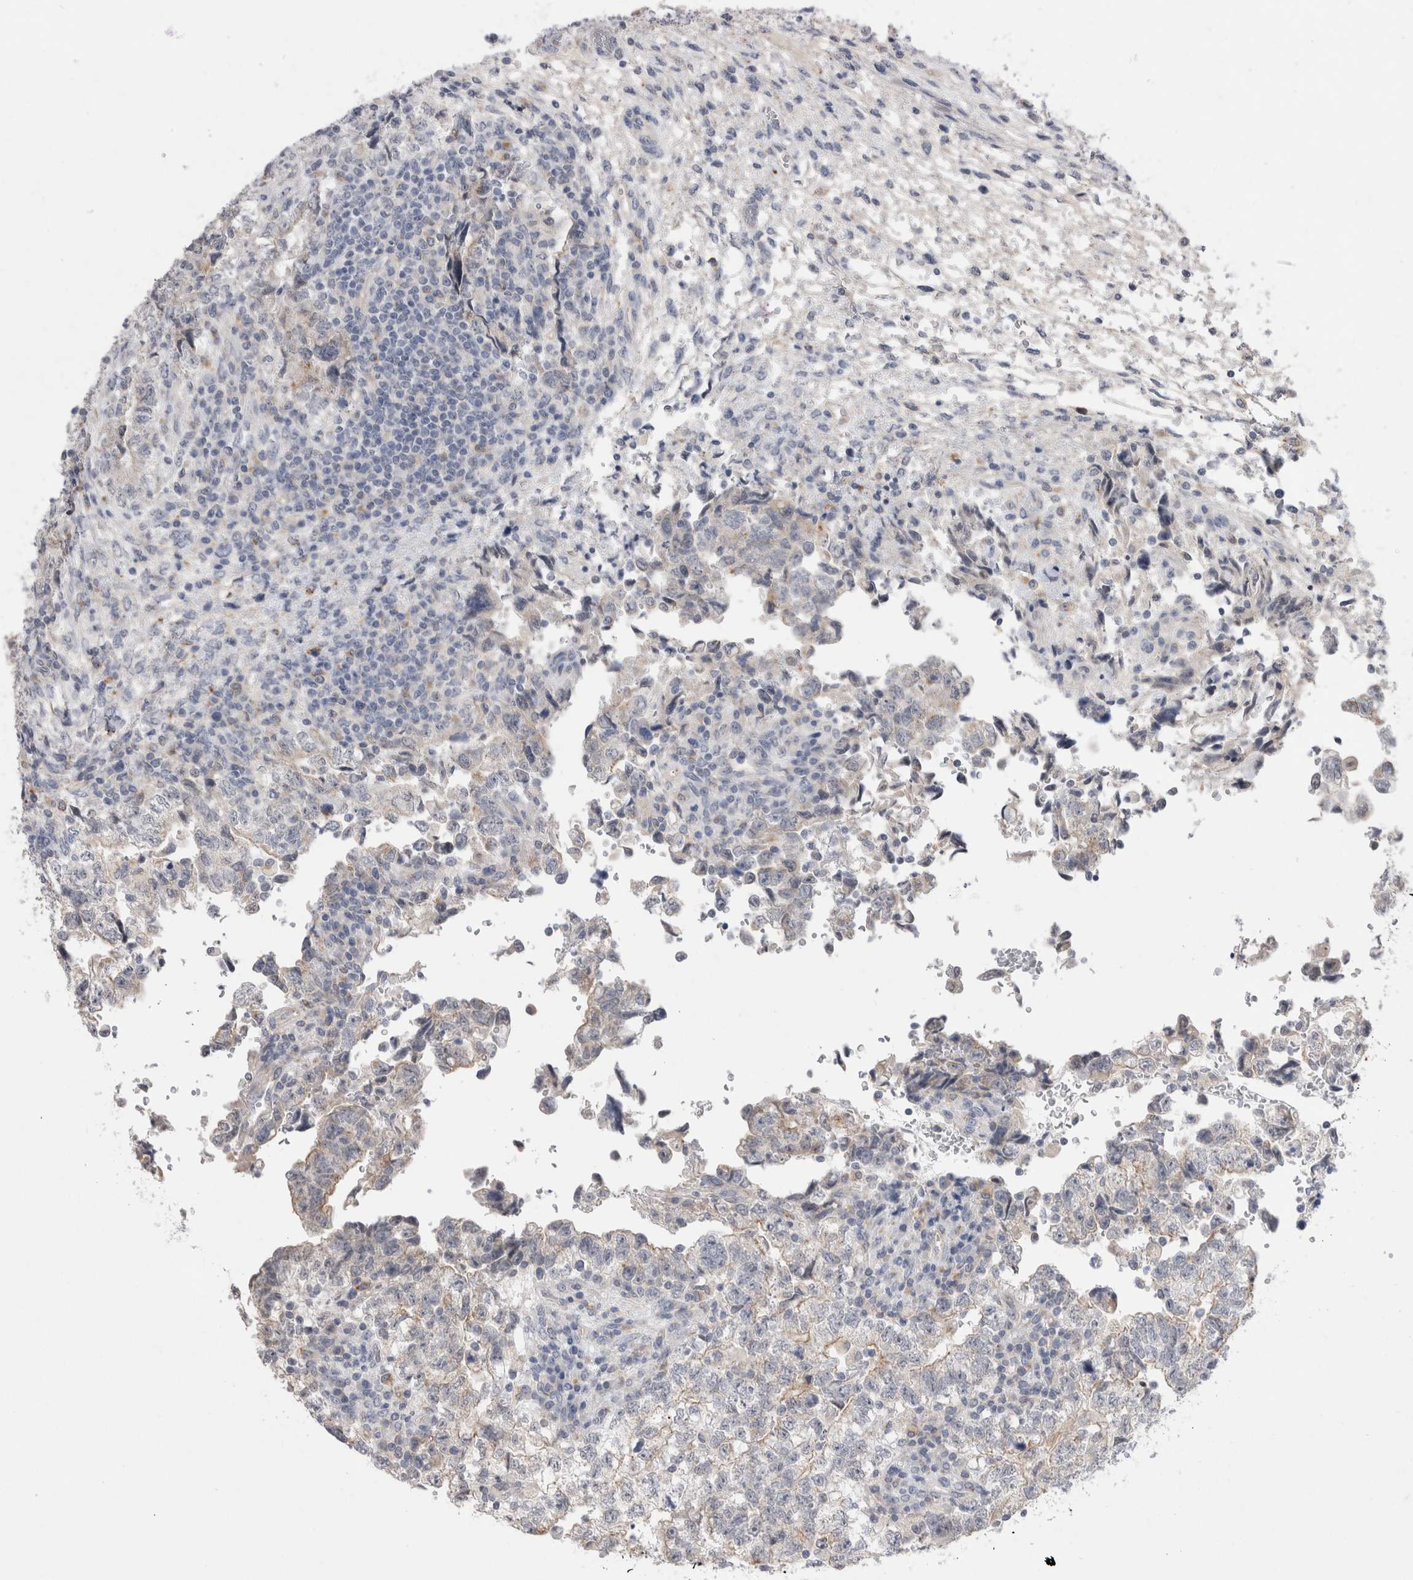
{"staining": {"intensity": "negative", "quantity": "none", "location": "none"}, "tissue": "testis cancer", "cell_type": "Tumor cells", "image_type": "cancer", "snomed": [{"axis": "morphology", "description": "Normal tissue, NOS"}, {"axis": "morphology", "description": "Carcinoma, Embryonal, NOS"}, {"axis": "topography", "description": "Testis"}], "caption": "The immunohistochemistry photomicrograph has no significant expression in tumor cells of testis cancer (embryonal carcinoma) tissue.", "gene": "GAA", "patient": {"sex": "male", "age": 36}}